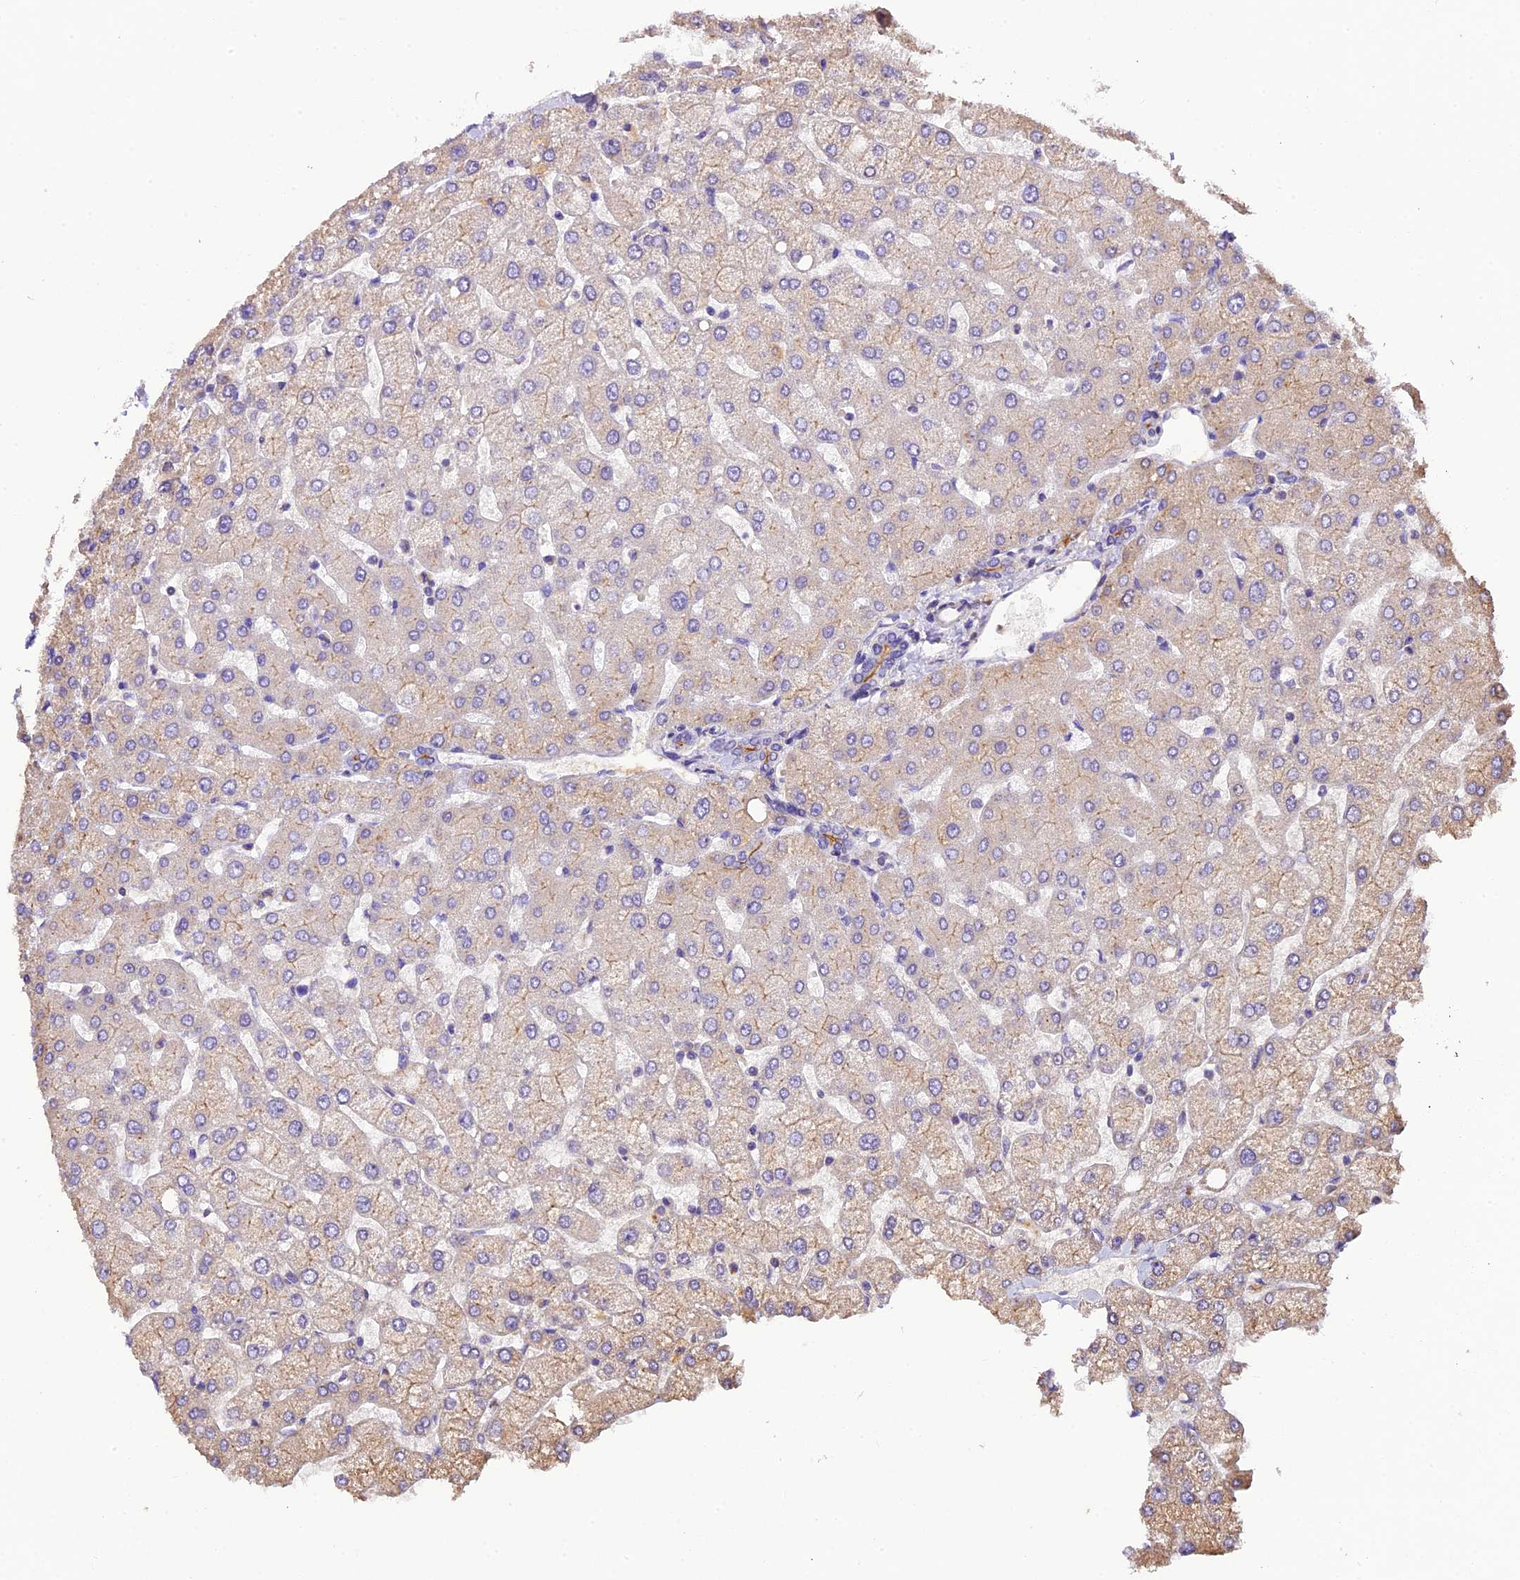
{"staining": {"intensity": "weak", "quantity": "<25%", "location": "cytoplasmic/membranous"}, "tissue": "liver", "cell_type": "Cholangiocytes", "image_type": "normal", "snomed": [{"axis": "morphology", "description": "Normal tissue, NOS"}, {"axis": "topography", "description": "Liver"}], "caption": "Immunohistochemistry (IHC) histopathology image of benign liver stained for a protein (brown), which displays no positivity in cholangiocytes.", "gene": "DGKH", "patient": {"sex": "female", "age": 54}}